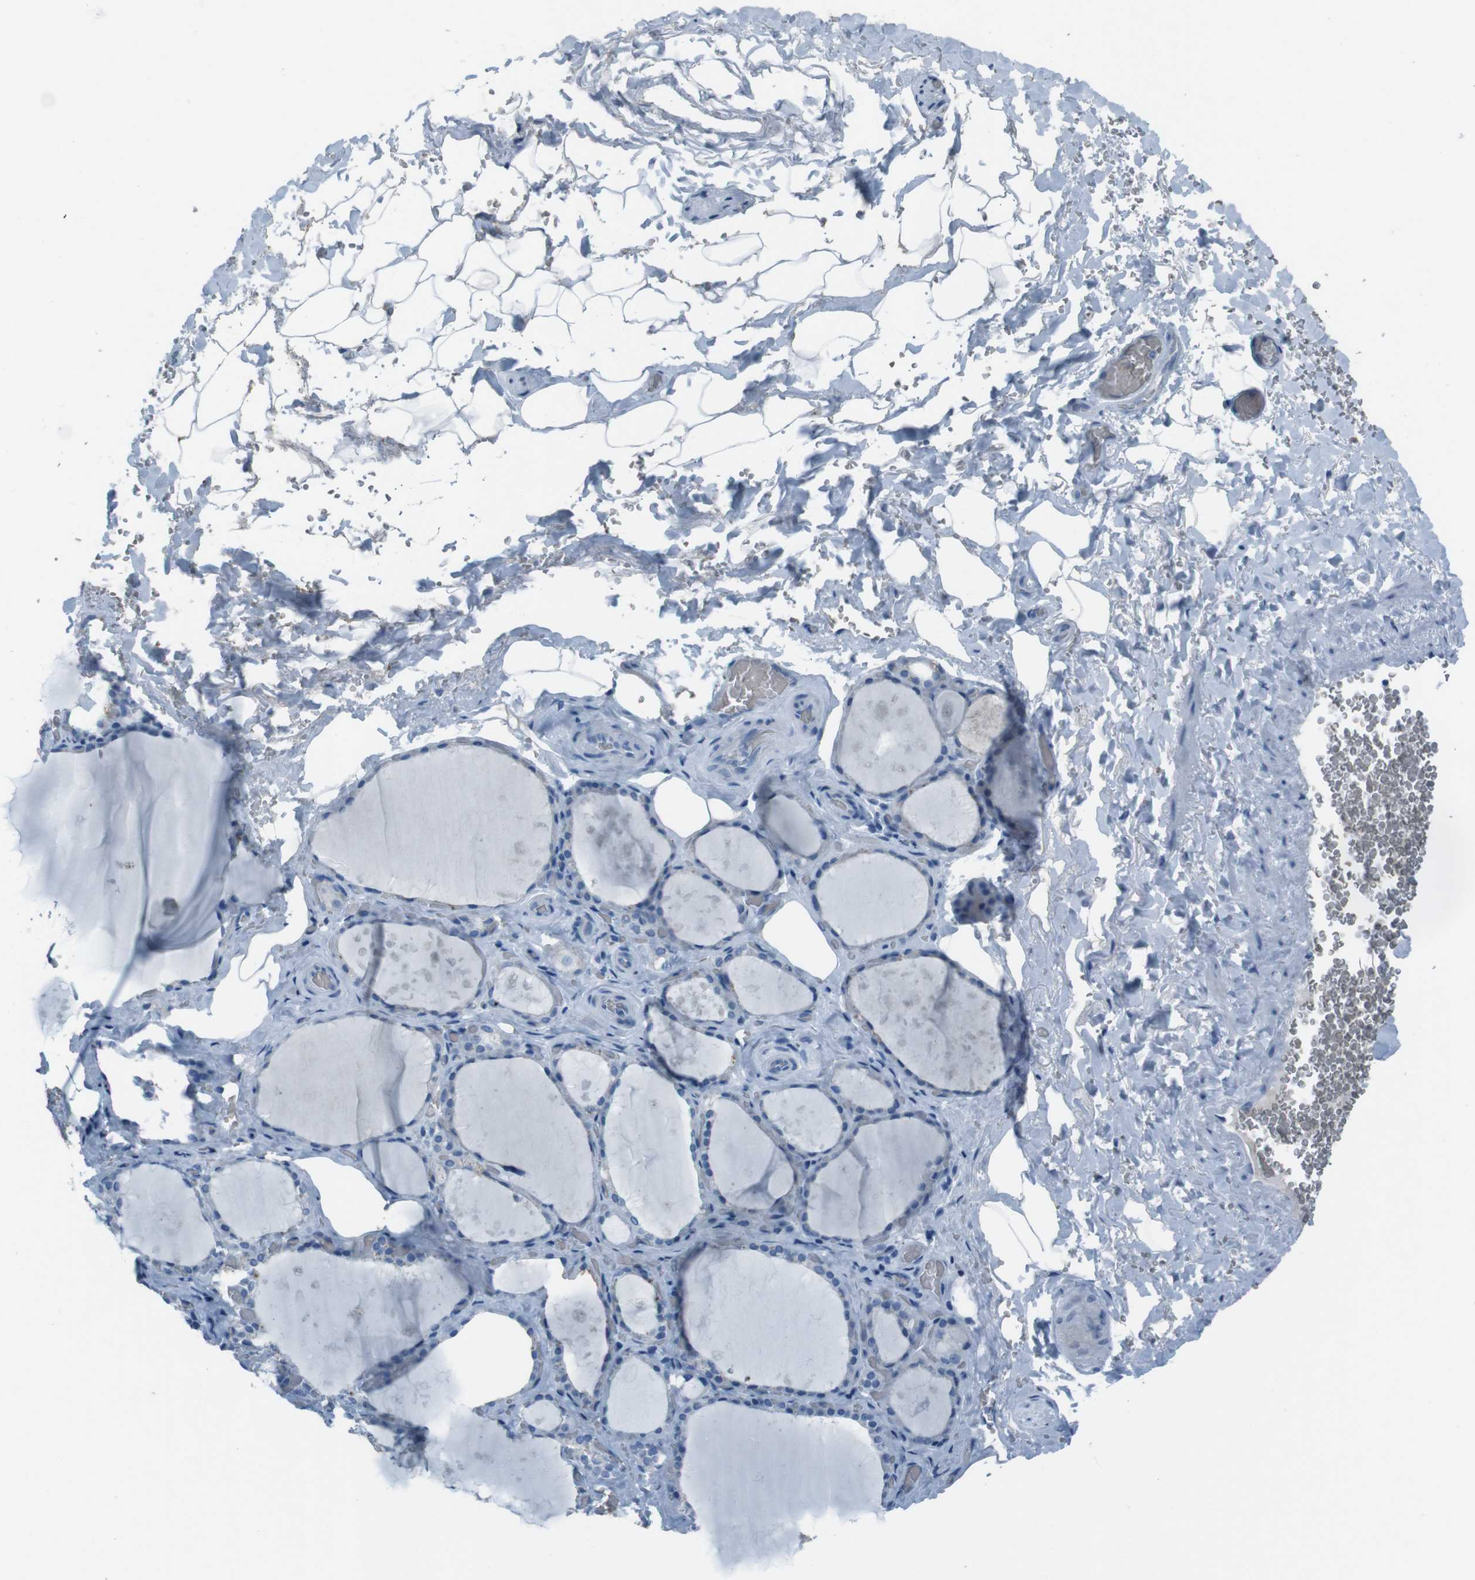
{"staining": {"intensity": "strong", "quantity": "<25%", "location": "cytoplasmic/membranous"}, "tissue": "thyroid gland", "cell_type": "Glandular cells", "image_type": "normal", "snomed": [{"axis": "morphology", "description": "Normal tissue, NOS"}, {"axis": "topography", "description": "Thyroid gland"}], "caption": "IHC histopathology image of unremarkable thyroid gland stained for a protein (brown), which exhibits medium levels of strong cytoplasmic/membranous expression in about <25% of glandular cells.", "gene": "ST6GAL1", "patient": {"sex": "male", "age": 61}}